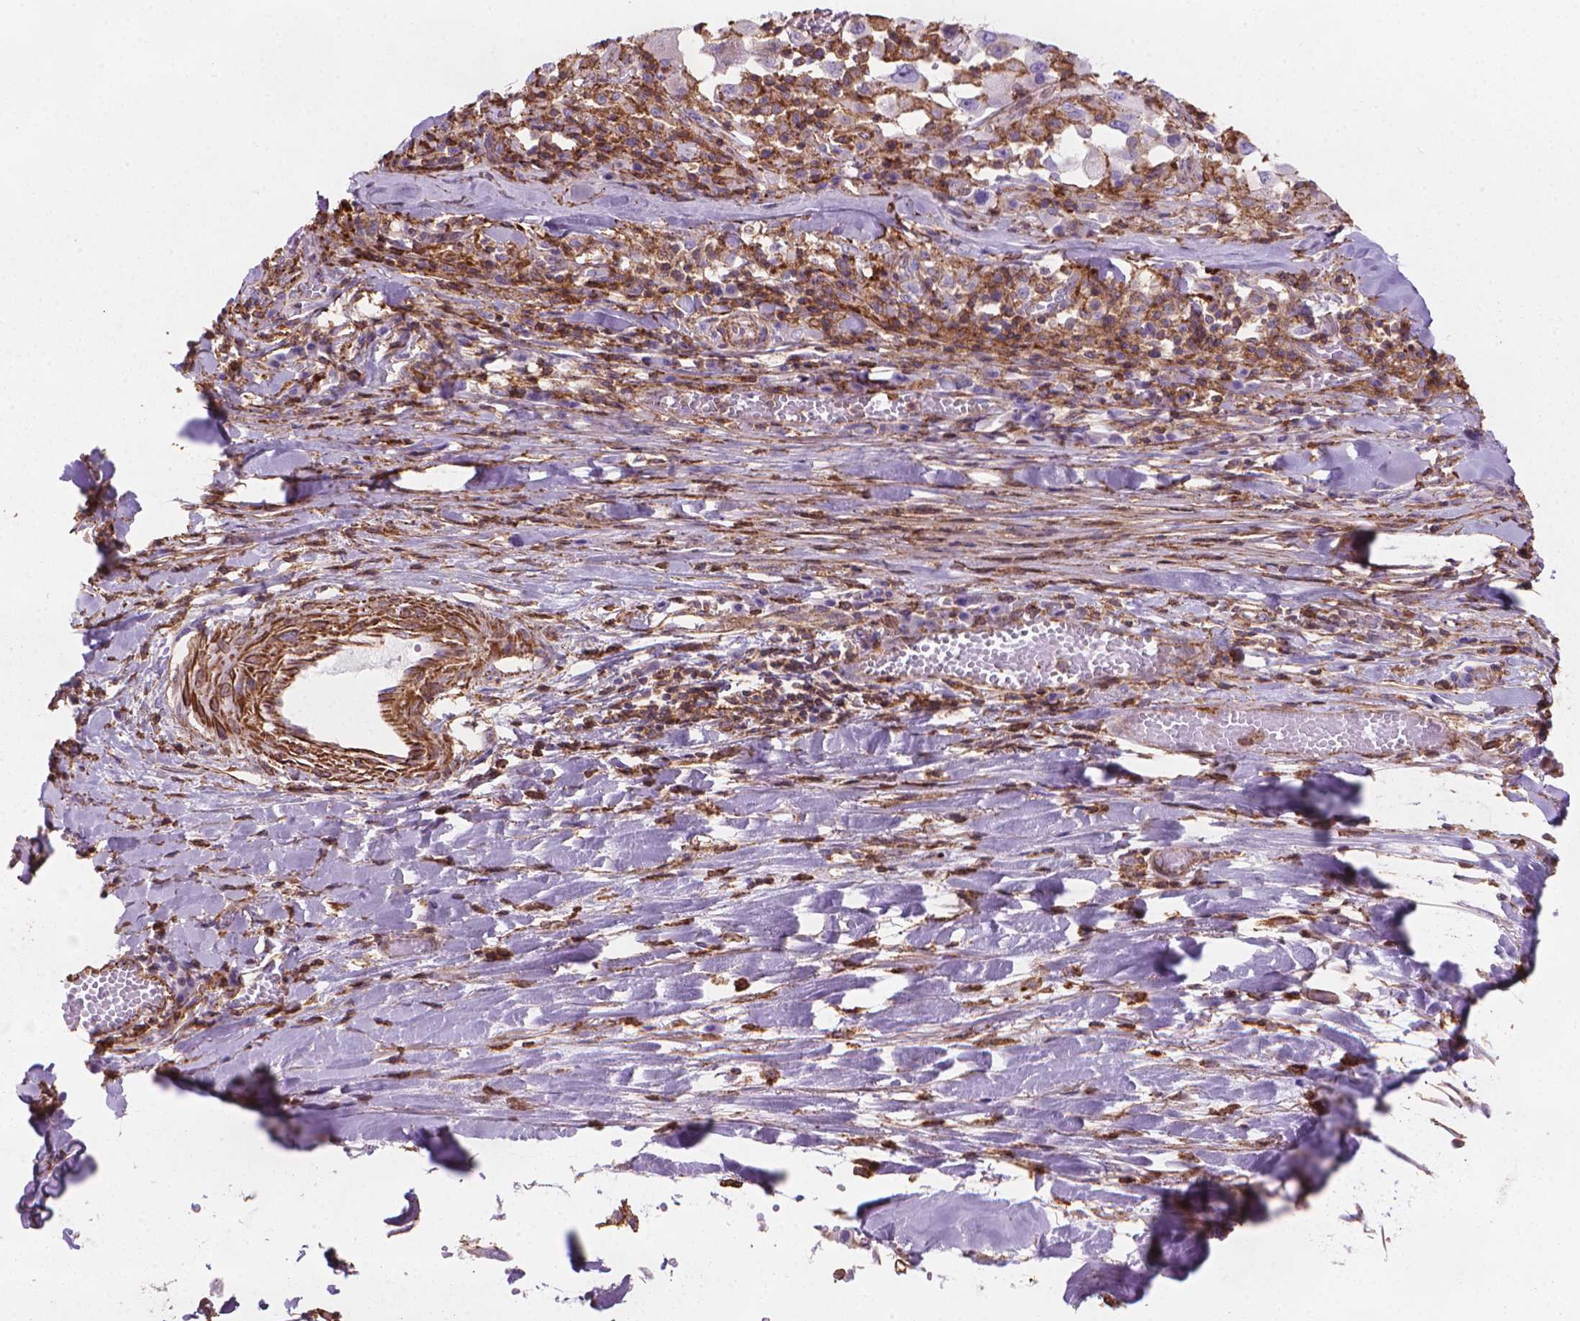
{"staining": {"intensity": "moderate", "quantity": "<25%", "location": "cytoplasmic/membranous"}, "tissue": "melanoma", "cell_type": "Tumor cells", "image_type": "cancer", "snomed": [{"axis": "morphology", "description": "Malignant melanoma, Metastatic site"}, {"axis": "topography", "description": "Lymph node"}], "caption": "Immunohistochemistry staining of malignant melanoma (metastatic site), which displays low levels of moderate cytoplasmic/membranous expression in approximately <25% of tumor cells indicating moderate cytoplasmic/membranous protein expression. The staining was performed using DAB (brown) for protein detection and nuclei were counterstained in hematoxylin (blue).", "gene": "PATJ", "patient": {"sex": "male", "age": 50}}